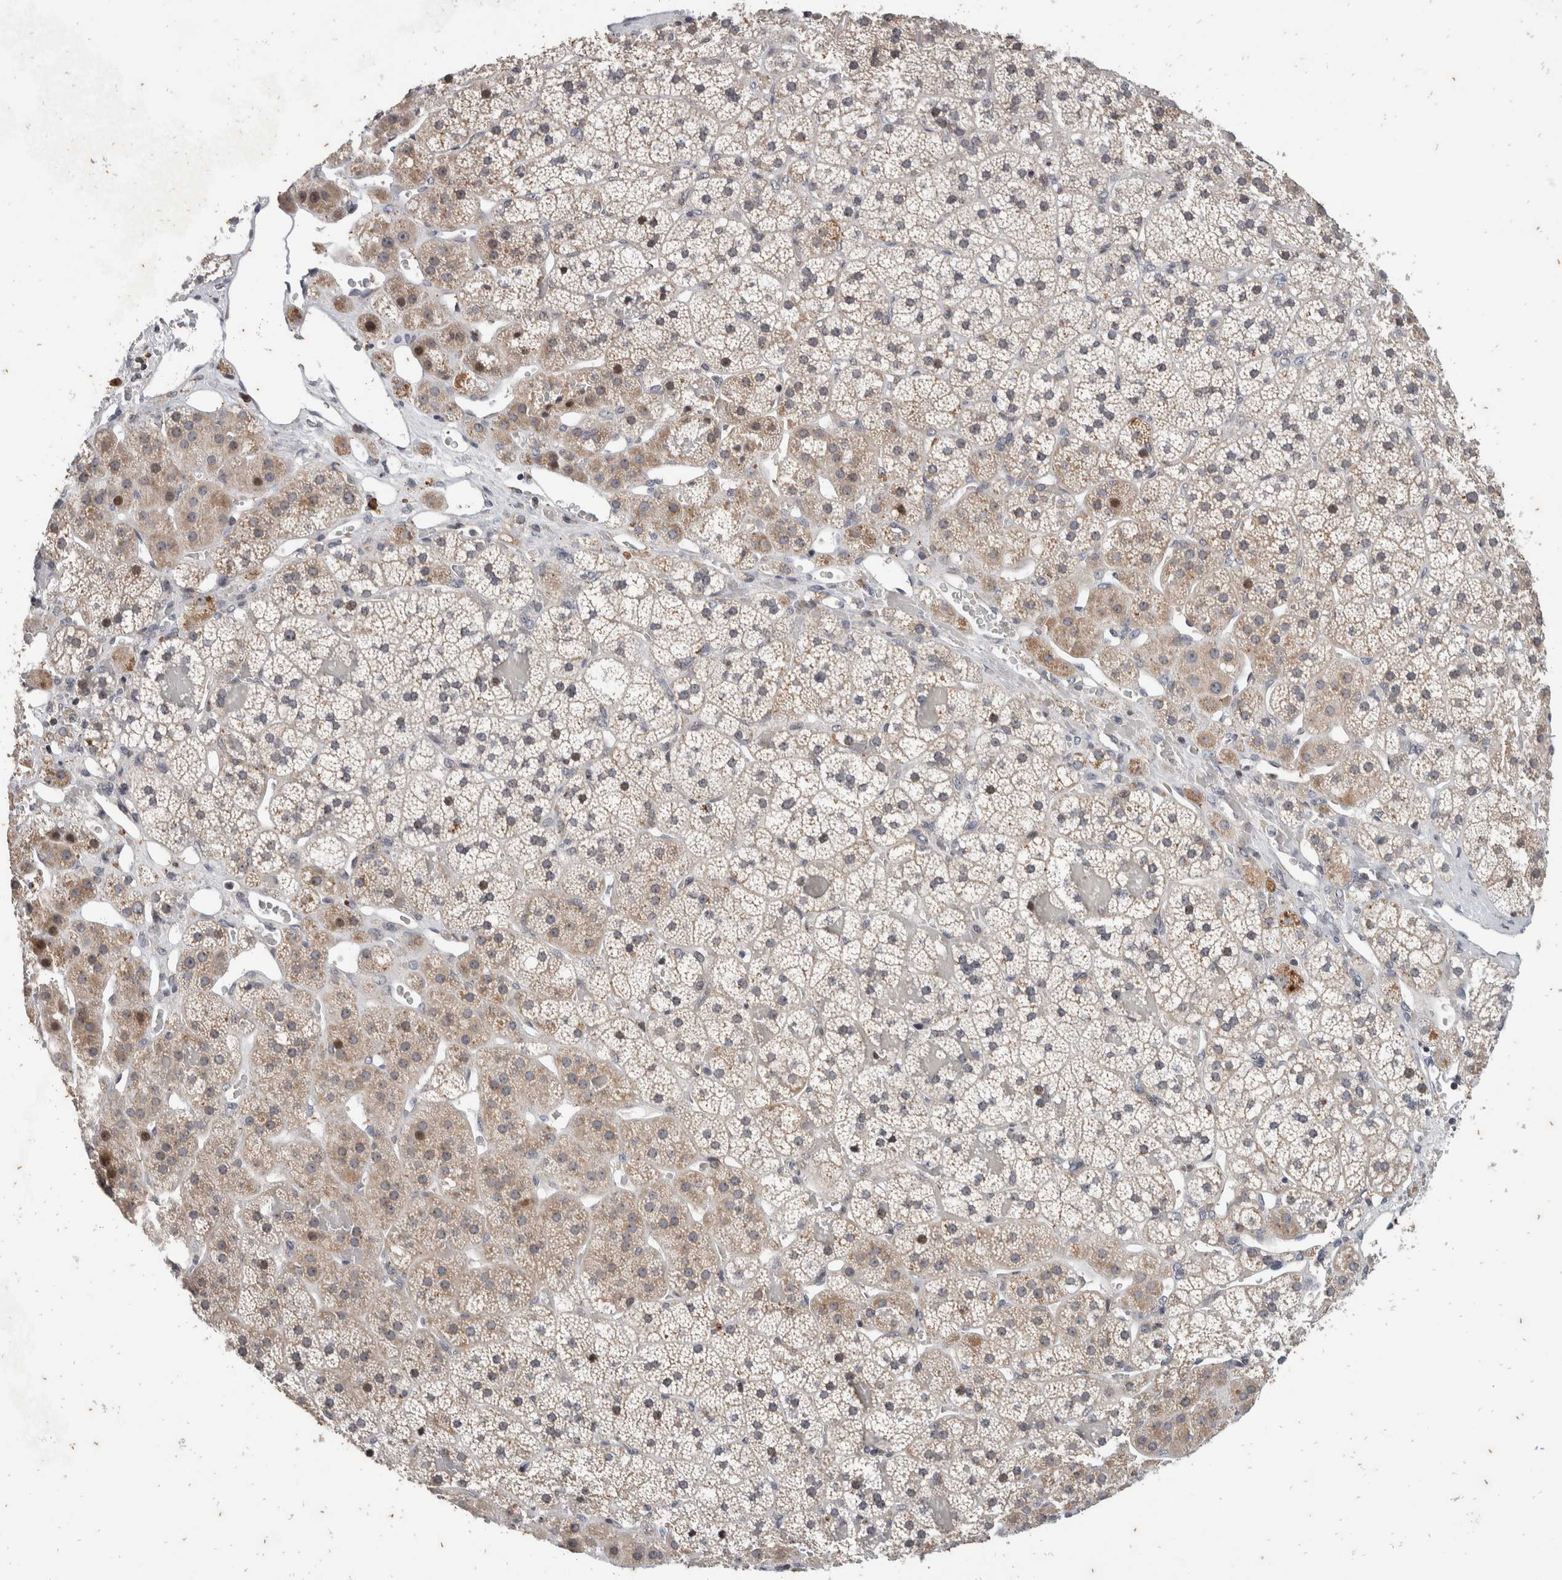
{"staining": {"intensity": "moderate", "quantity": "<25%", "location": "nuclear"}, "tissue": "adrenal gland", "cell_type": "Glandular cells", "image_type": "normal", "snomed": [{"axis": "morphology", "description": "Normal tissue, NOS"}, {"axis": "topography", "description": "Adrenal gland"}], "caption": "Protein analysis of benign adrenal gland demonstrates moderate nuclear expression in about <25% of glandular cells.", "gene": "ATXN7L1", "patient": {"sex": "female", "age": 44}}